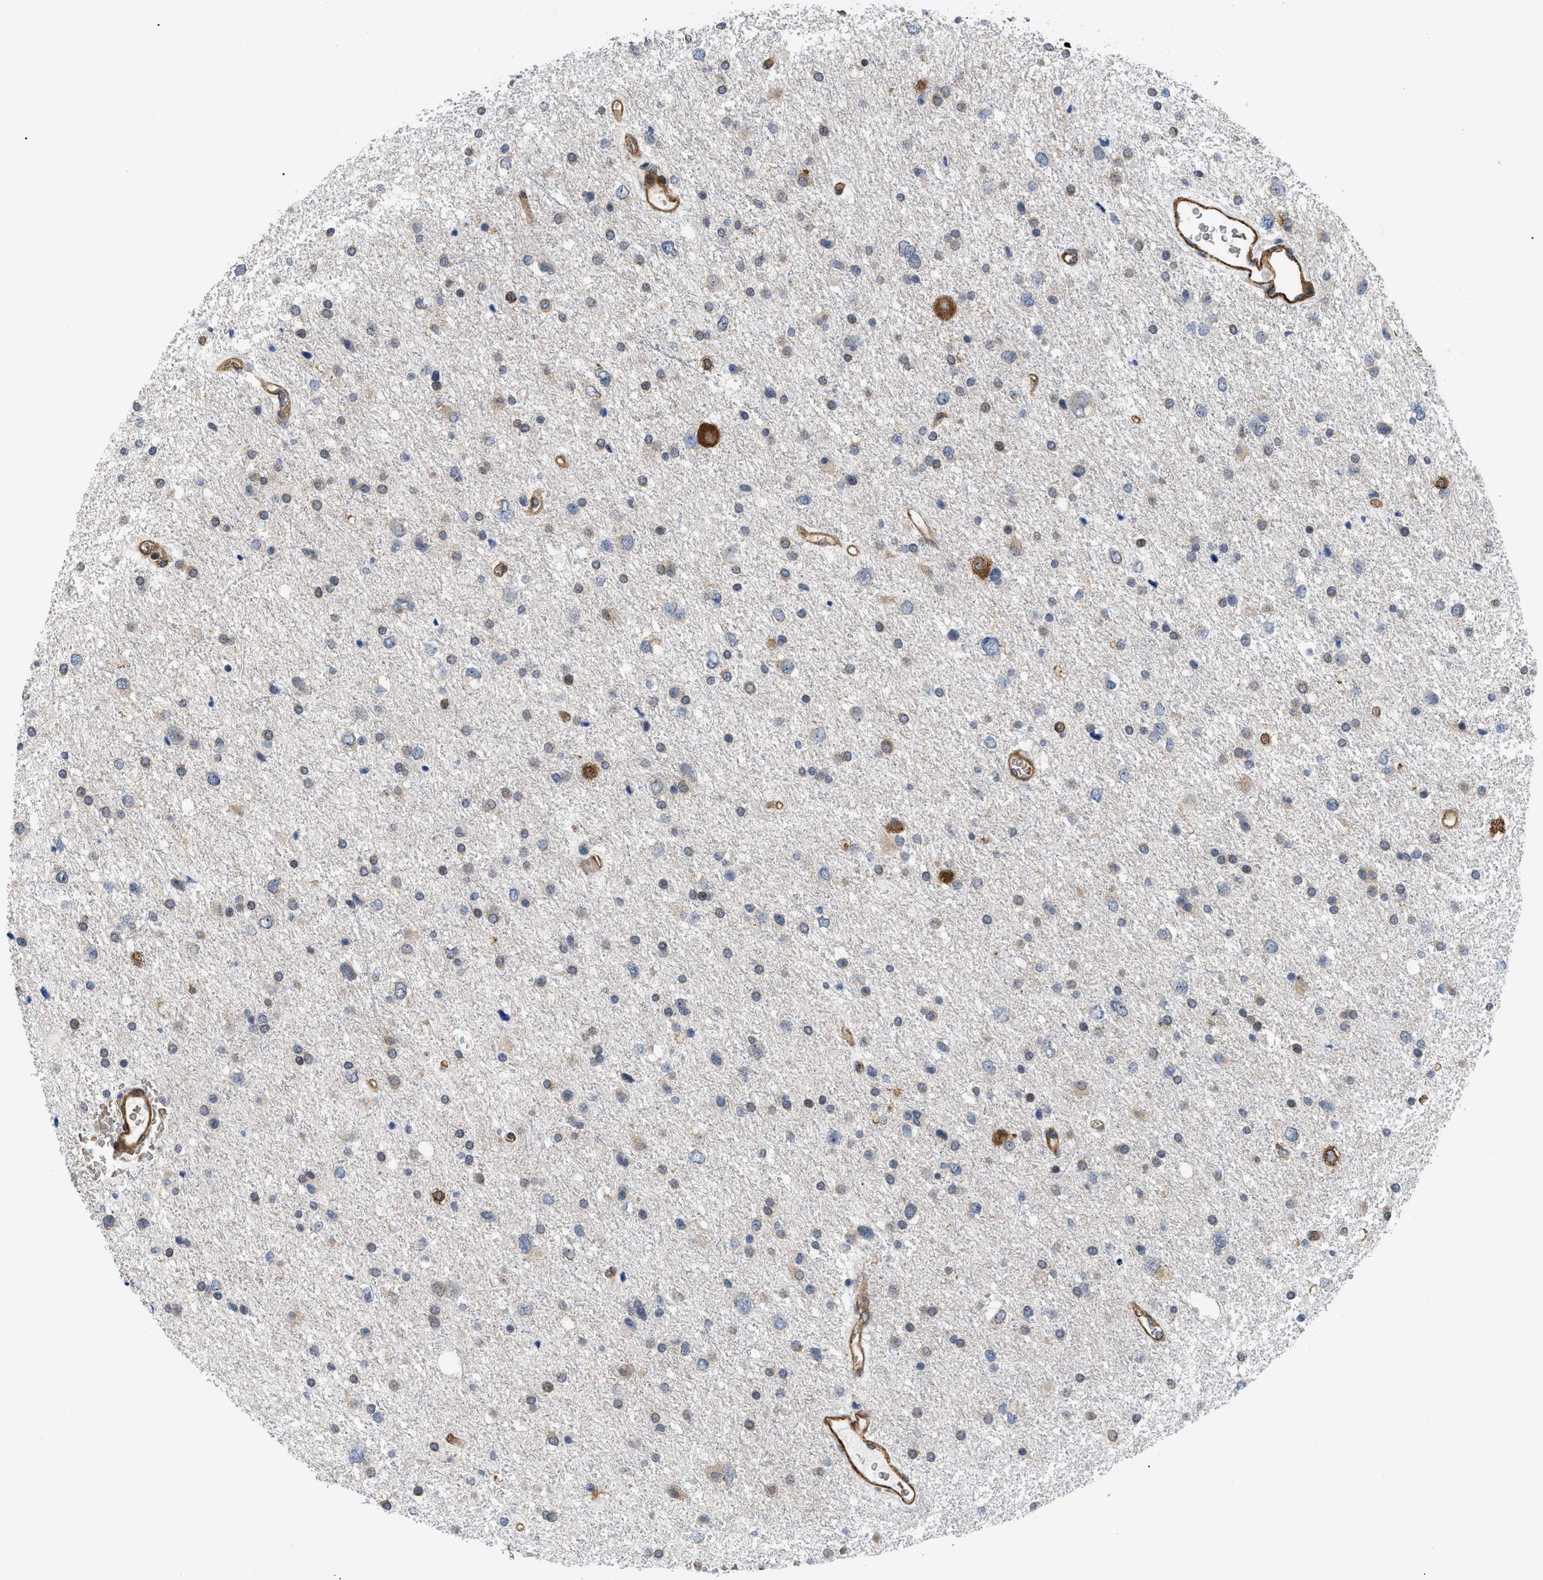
{"staining": {"intensity": "weak", "quantity": "25%-75%", "location": "cytoplasmic/membranous"}, "tissue": "glioma", "cell_type": "Tumor cells", "image_type": "cancer", "snomed": [{"axis": "morphology", "description": "Glioma, malignant, Low grade"}, {"axis": "topography", "description": "Brain"}], "caption": "IHC (DAB (3,3'-diaminobenzidine)) staining of human malignant glioma (low-grade) displays weak cytoplasmic/membranous protein staining in about 25%-75% of tumor cells.", "gene": "GPRASP2", "patient": {"sex": "female", "age": 37}}